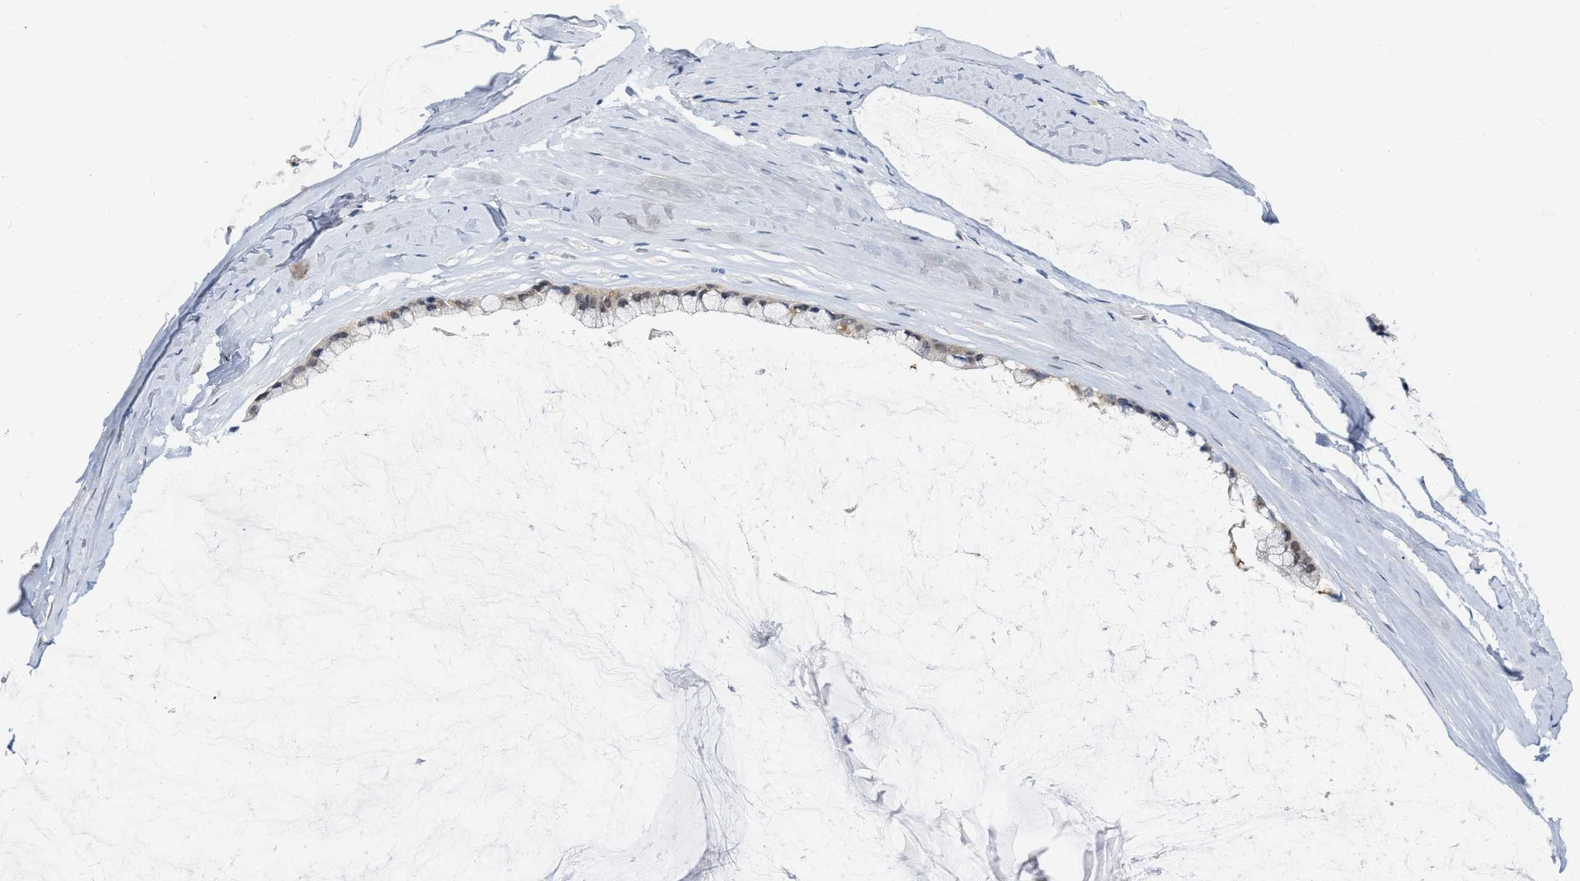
{"staining": {"intensity": "weak", "quantity": "<25%", "location": "cytoplasmic/membranous,nuclear"}, "tissue": "ovarian cancer", "cell_type": "Tumor cells", "image_type": "cancer", "snomed": [{"axis": "morphology", "description": "Cystadenocarcinoma, mucinous, NOS"}, {"axis": "topography", "description": "Ovary"}], "caption": "Ovarian cancer was stained to show a protein in brown. There is no significant staining in tumor cells.", "gene": "RUVBL1", "patient": {"sex": "female", "age": 39}}